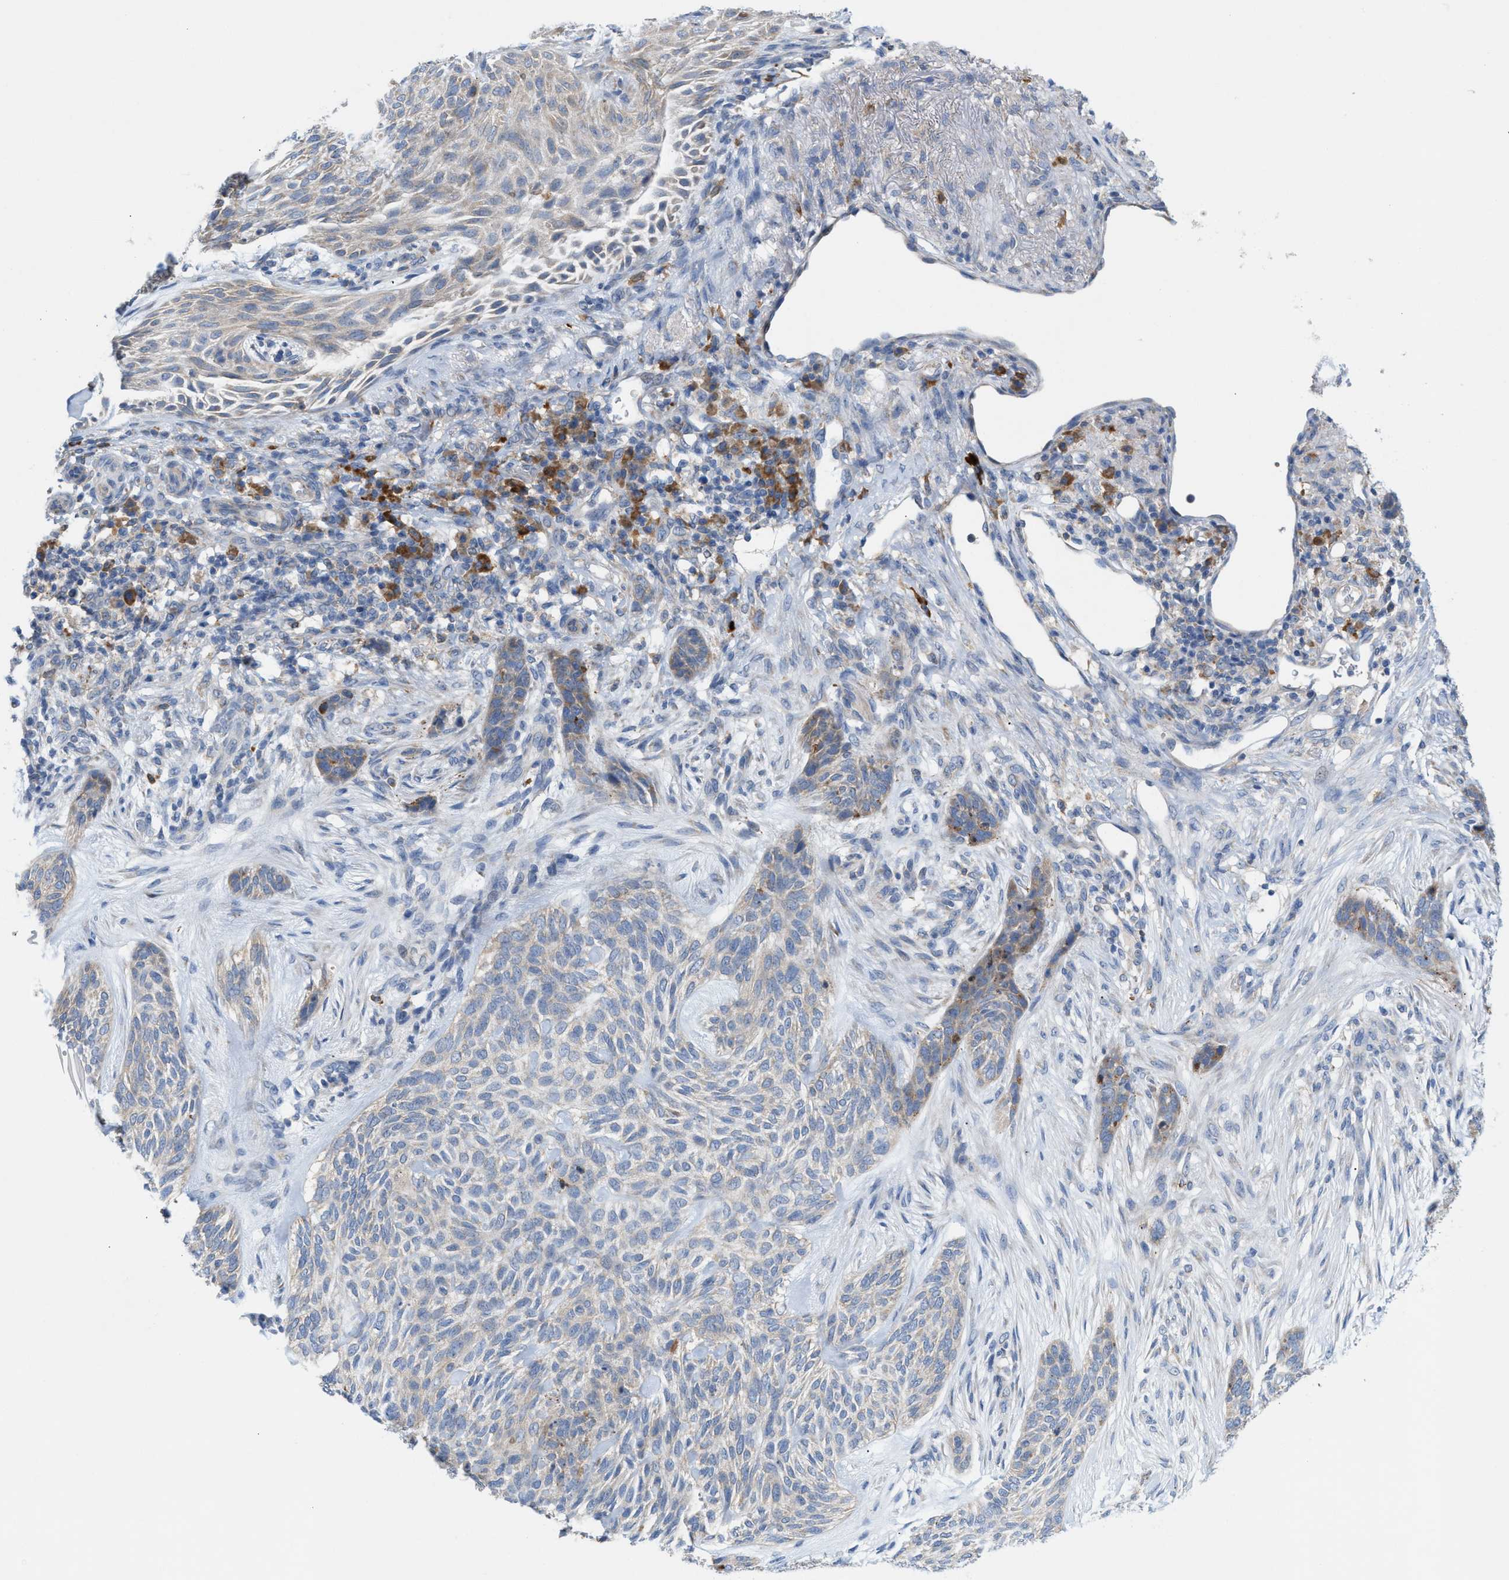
{"staining": {"intensity": "weak", "quantity": "<25%", "location": "cytoplasmic/membranous"}, "tissue": "skin cancer", "cell_type": "Tumor cells", "image_type": "cancer", "snomed": [{"axis": "morphology", "description": "Basal cell carcinoma"}, {"axis": "topography", "description": "Skin"}], "caption": "A histopathology image of human basal cell carcinoma (skin) is negative for staining in tumor cells. The staining is performed using DAB brown chromogen with nuclei counter-stained in using hematoxylin.", "gene": "DYNC2I1", "patient": {"sex": "male", "age": 55}}